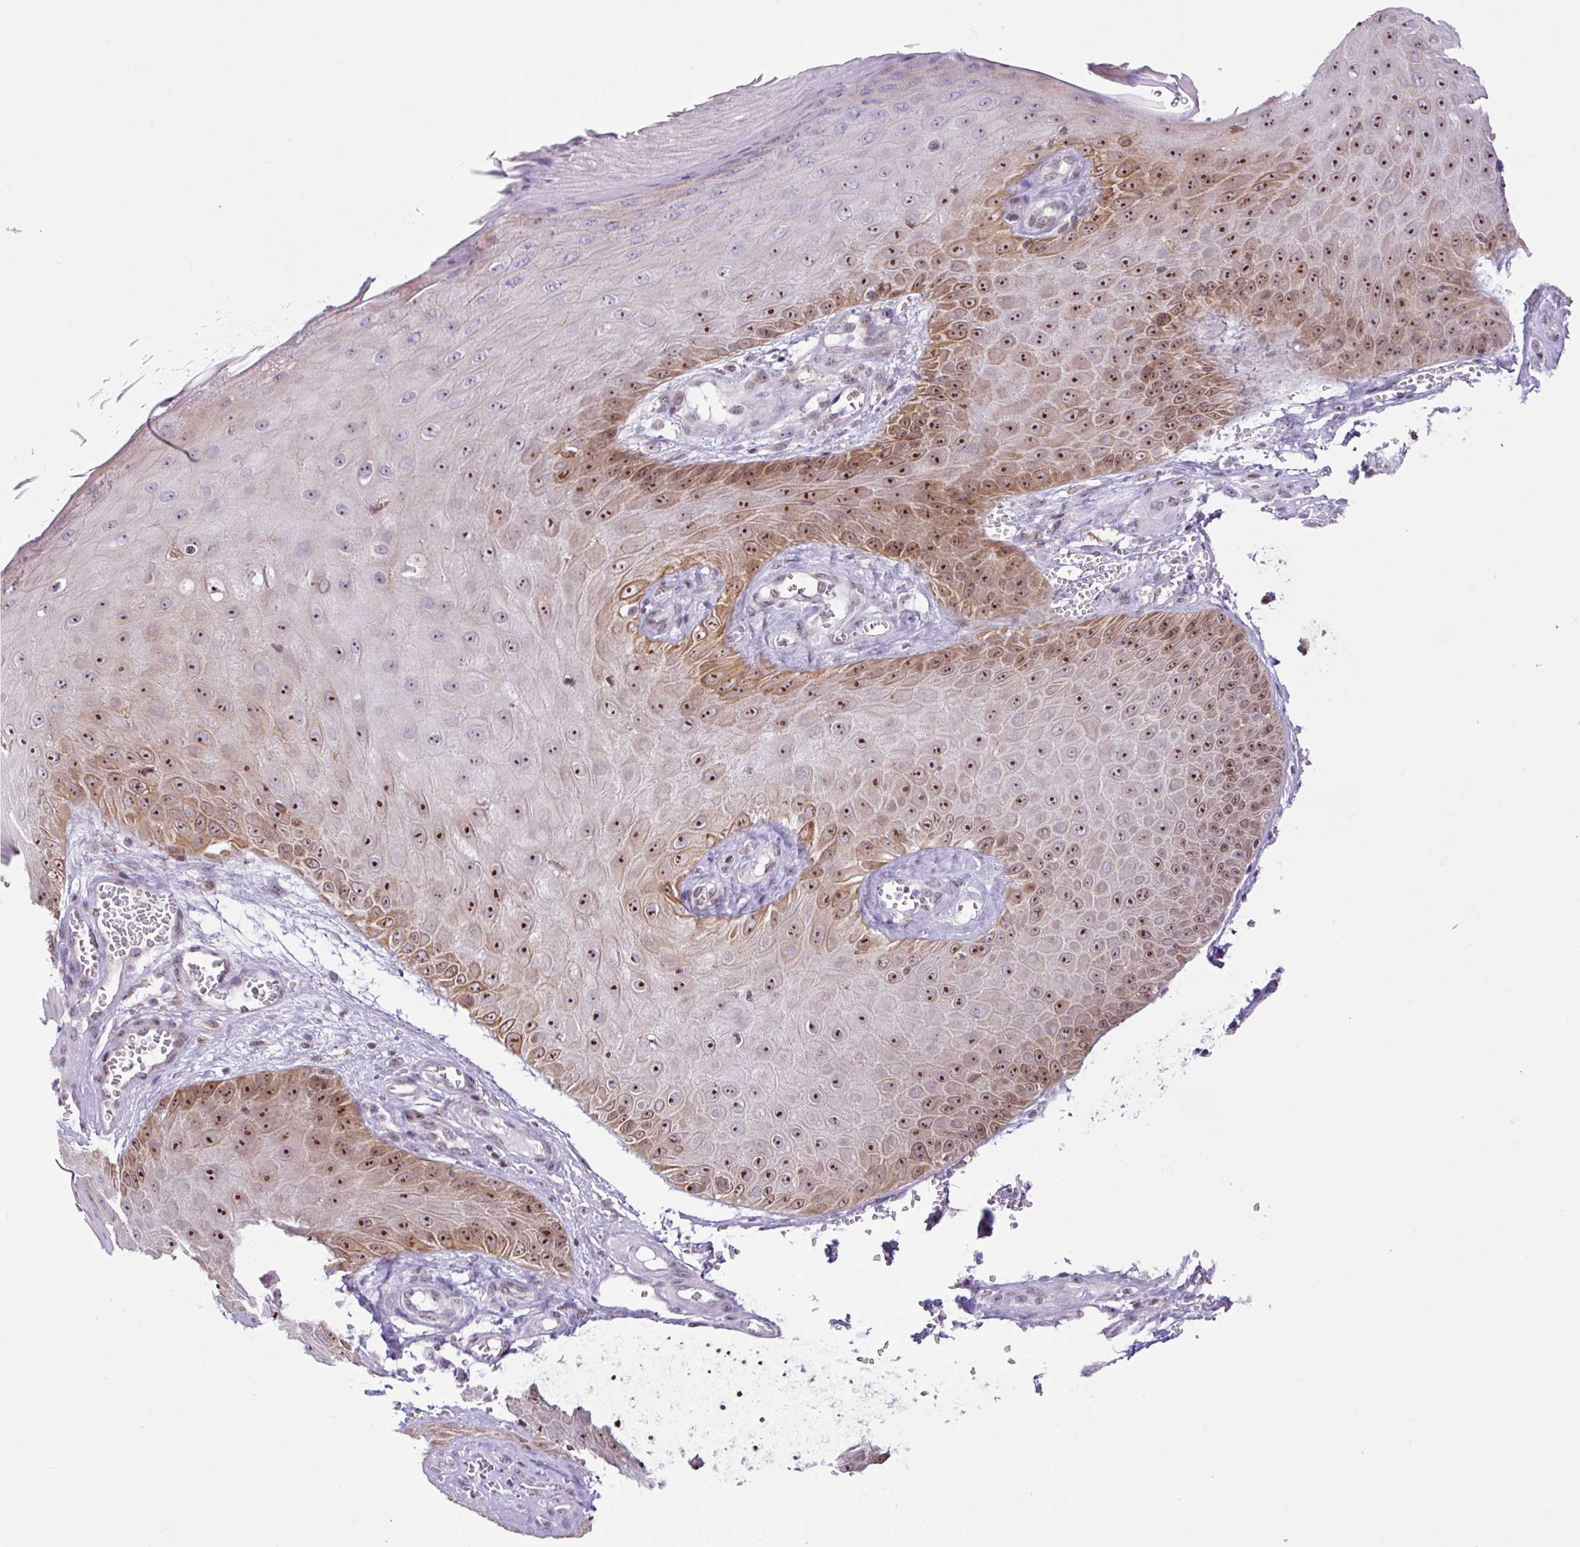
{"staining": {"intensity": "moderate", "quantity": ">75%", "location": "cytoplasmic/membranous,nuclear"}, "tissue": "skin cancer", "cell_type": "Tumor cells", "image_type": "cancer", "snomed": [{"axis": "morphology", "description": "Squamous cell carcinoma, NOS"}, {"axis": "topography", "description": "Skin"}], "caption": "Protein staining shows moderate cytoplasmic/membranous and nuclear expression in about >75% of tumor cells in skin cancer (squamous cell carcinoma).", "gene": "CCDC137", "patient": {"sex": "male", "age": 74}}